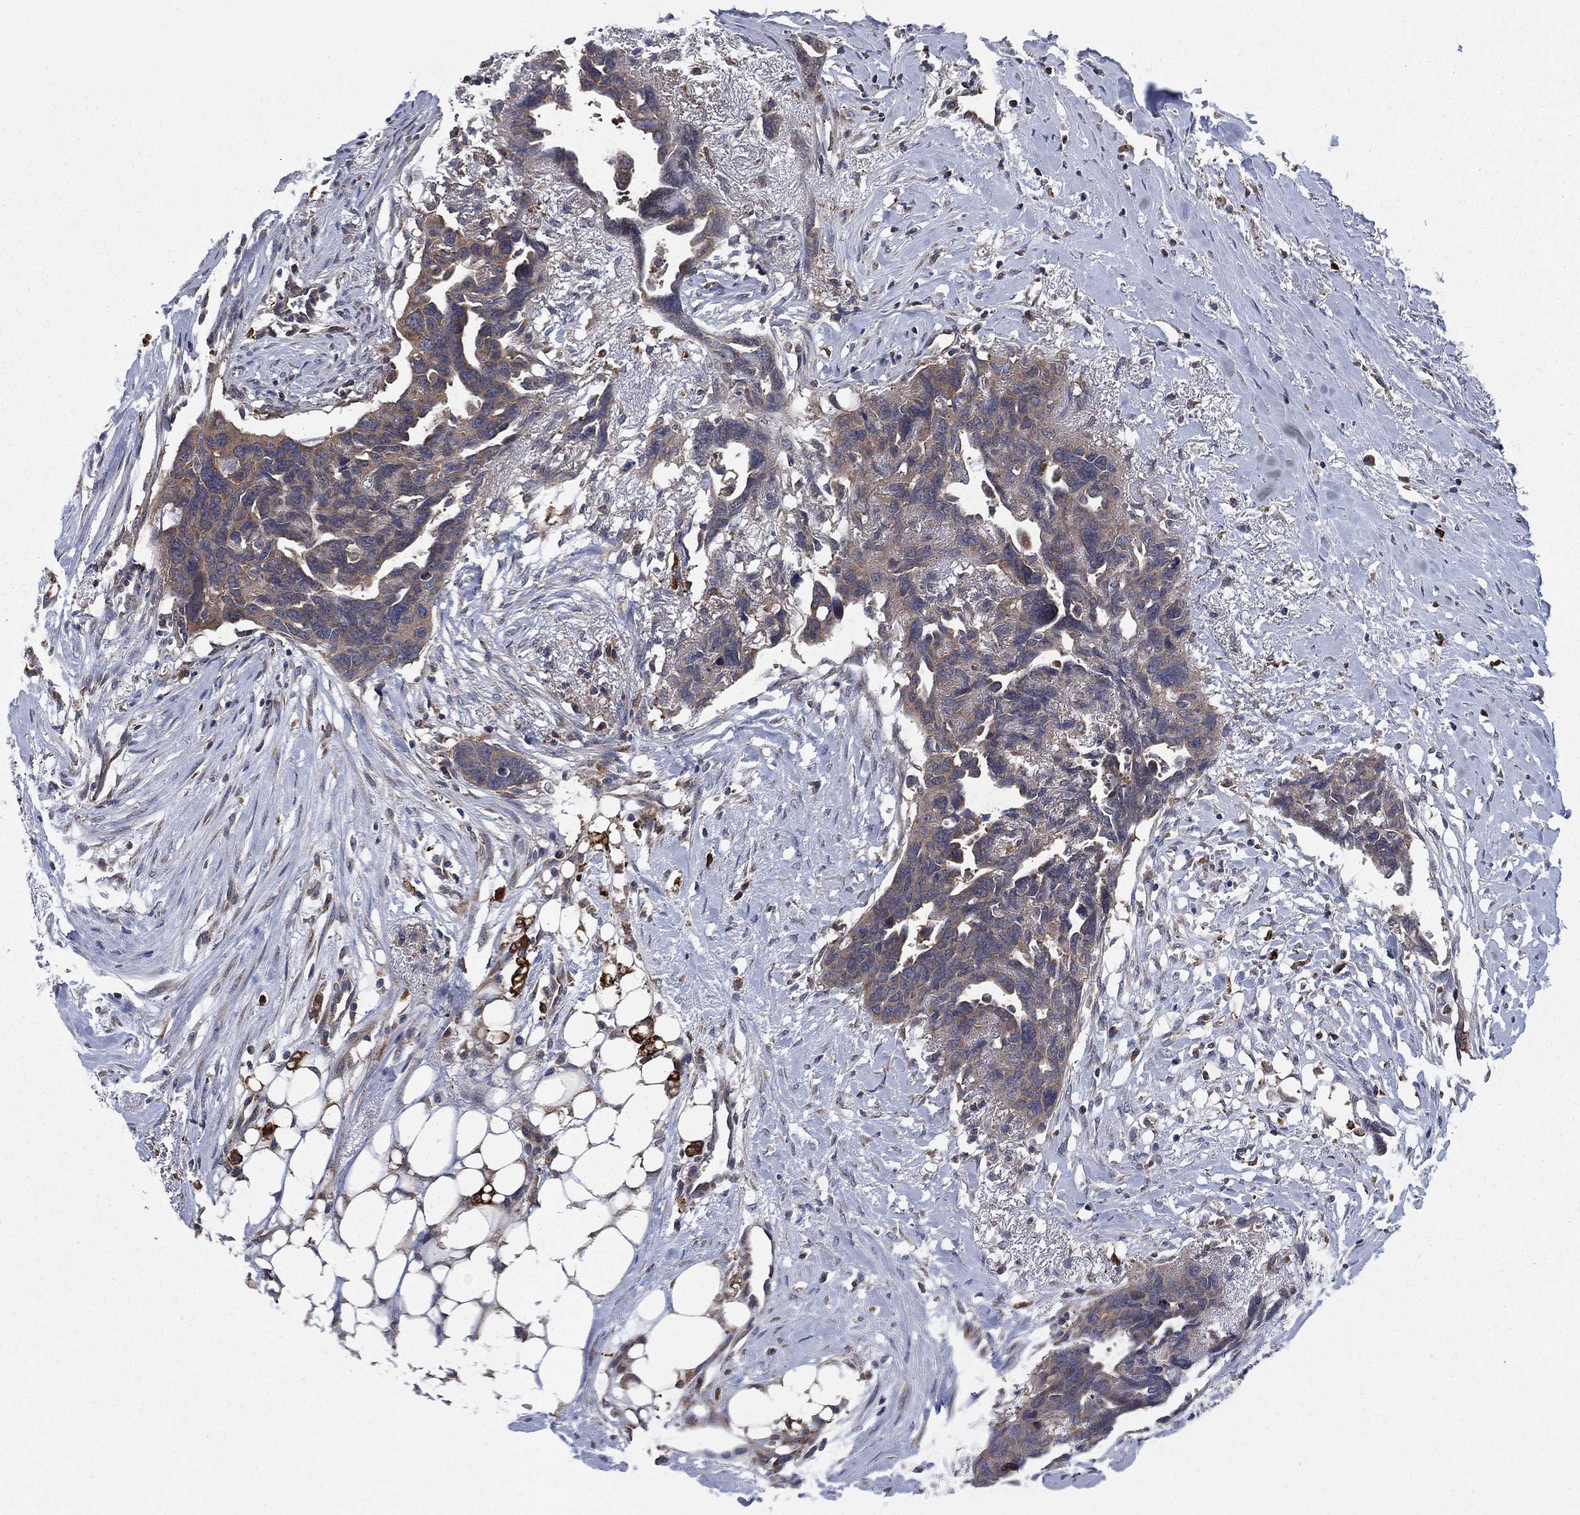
{"staining": {"intensity": "weak", "quantity": "<25%", "location": "cytoplasmic/membranous"}, "tissue": "ovarian cancer", "cell_type": "Tumor cells", "image_type": "cancer", "snomed": [{"axis": "morphology", "description": "Cystadenocarcinoma, serous, NOS"}, {"axis": "topography", "description": "Ovary"}], "caption": "Human ovarian cancer (serous cystadenocarcinoma) stained for a protein using immunohistochemistry (IHC) displays no staining in tumor cells.", "gene": "C2orf76", "patient": {"sex": "female", "age": 69}}